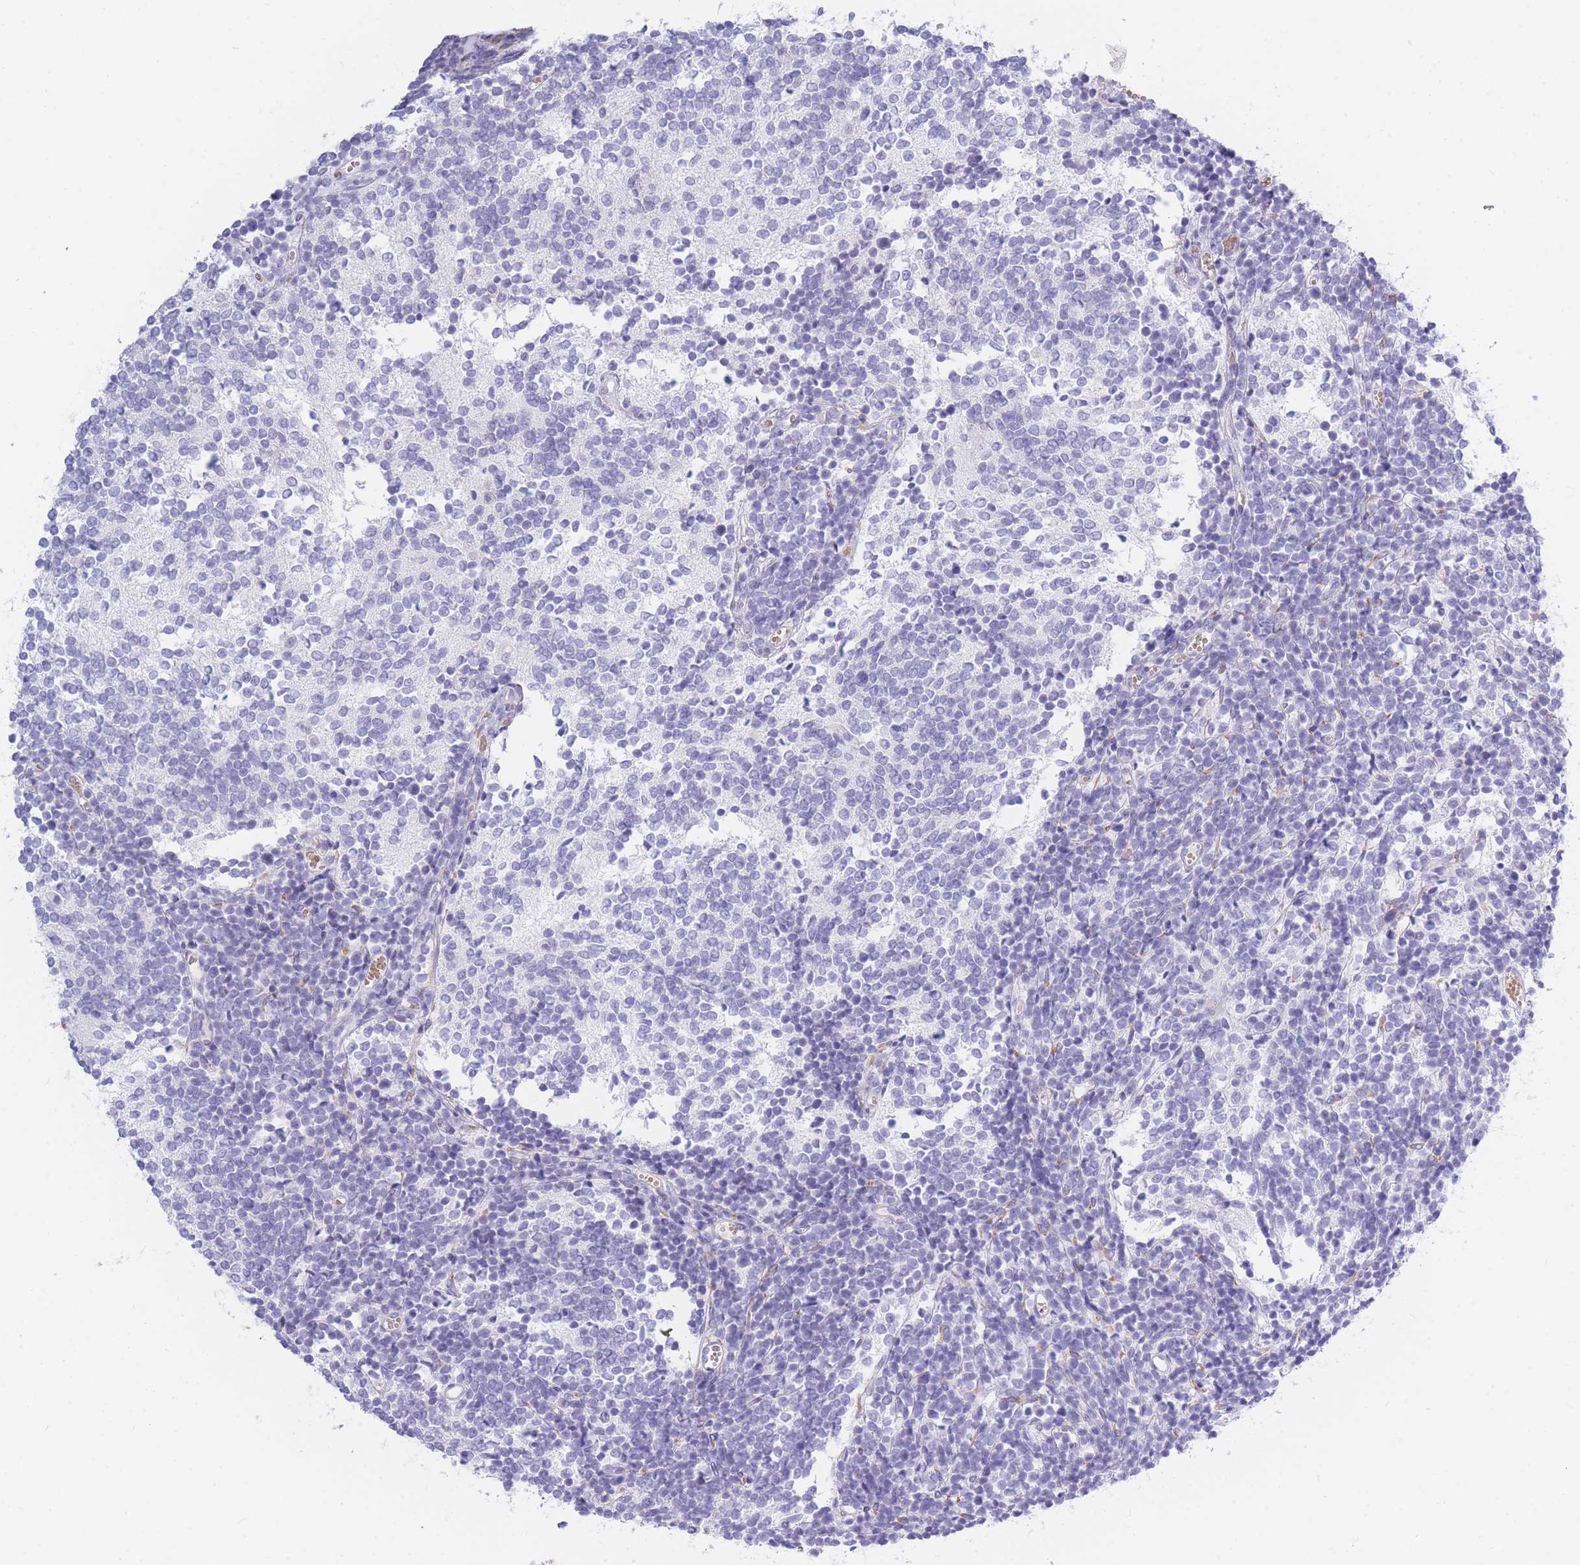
{"staining": {"intensity": "negative", "quantity": "none", "location": "none"}, "tissue": "glioma", "cell_type": "Tumor cells", "image_type": "cancer", "snomed": [{"axis": "morphology", "description": "Glioma, malignant, Low grade"}, {"axis": "topography", "description": "Brain"}], "caption": "The histopathology image demonstrates no staining of tumor cells in malignant glioma (low-grade).", "gene": "TPSD1", "patient": {"sex": "female", "age": 1}}